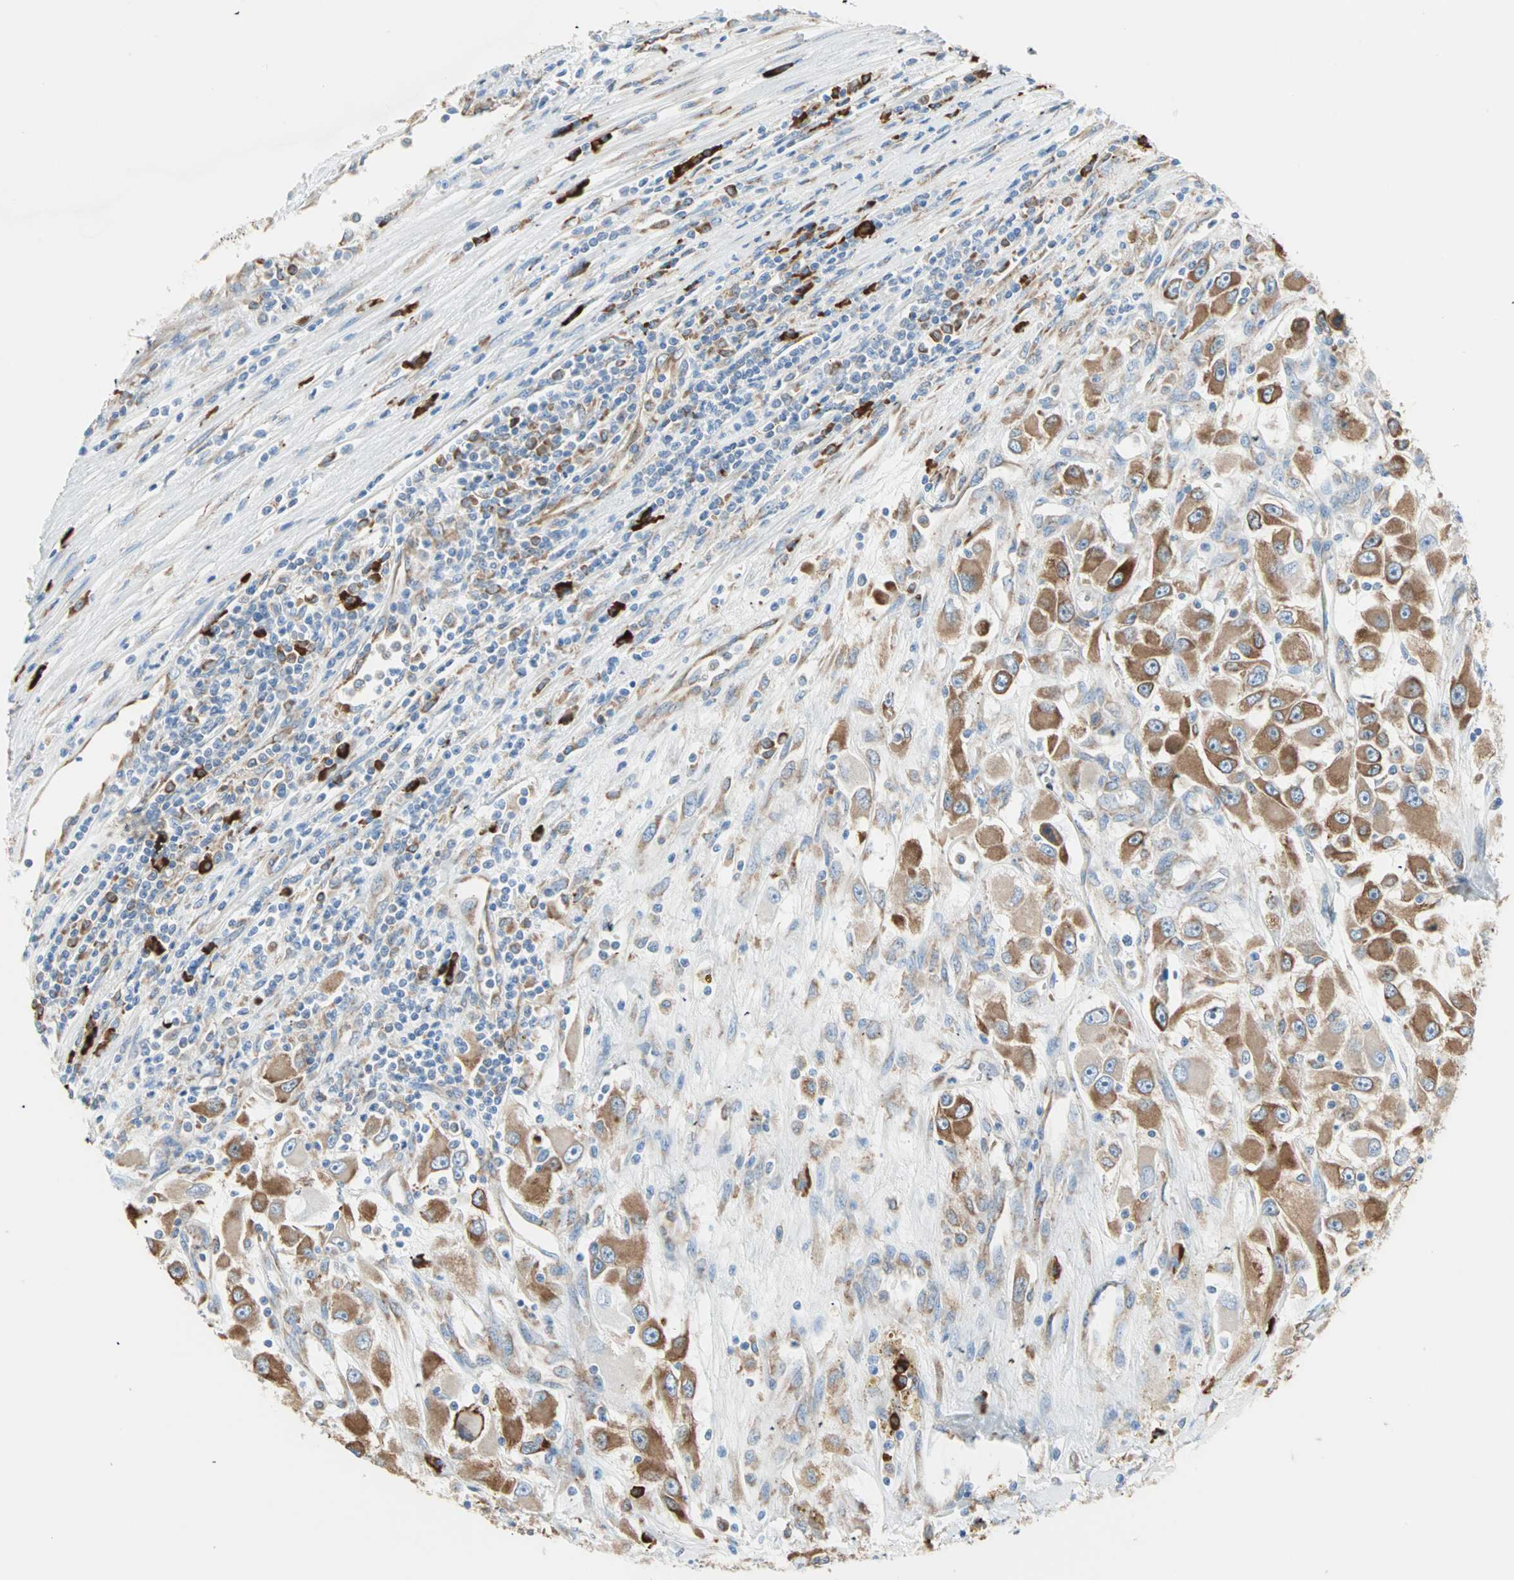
{"staining": {"intensity": "strong", "quantity": ">75%", "location": "cytoplasmic/membranous"}, "tissue": "renal cancer", "cell_type": "Tumor cells", "image_type": "cancer", "snomed": [{"axis": "morphology", "description": "Adenocarcinoma, NOS"}, {"axis": "topography", "description": "Kidney"}], "caption": "The image shows staining of adenocarcinoma (renal), revealing strong cytoplasmic/membranous protein staining (brown color) within tumor cells.", "gene": "PLCXD1", "patient": {"sex": "female", "age": 52}}